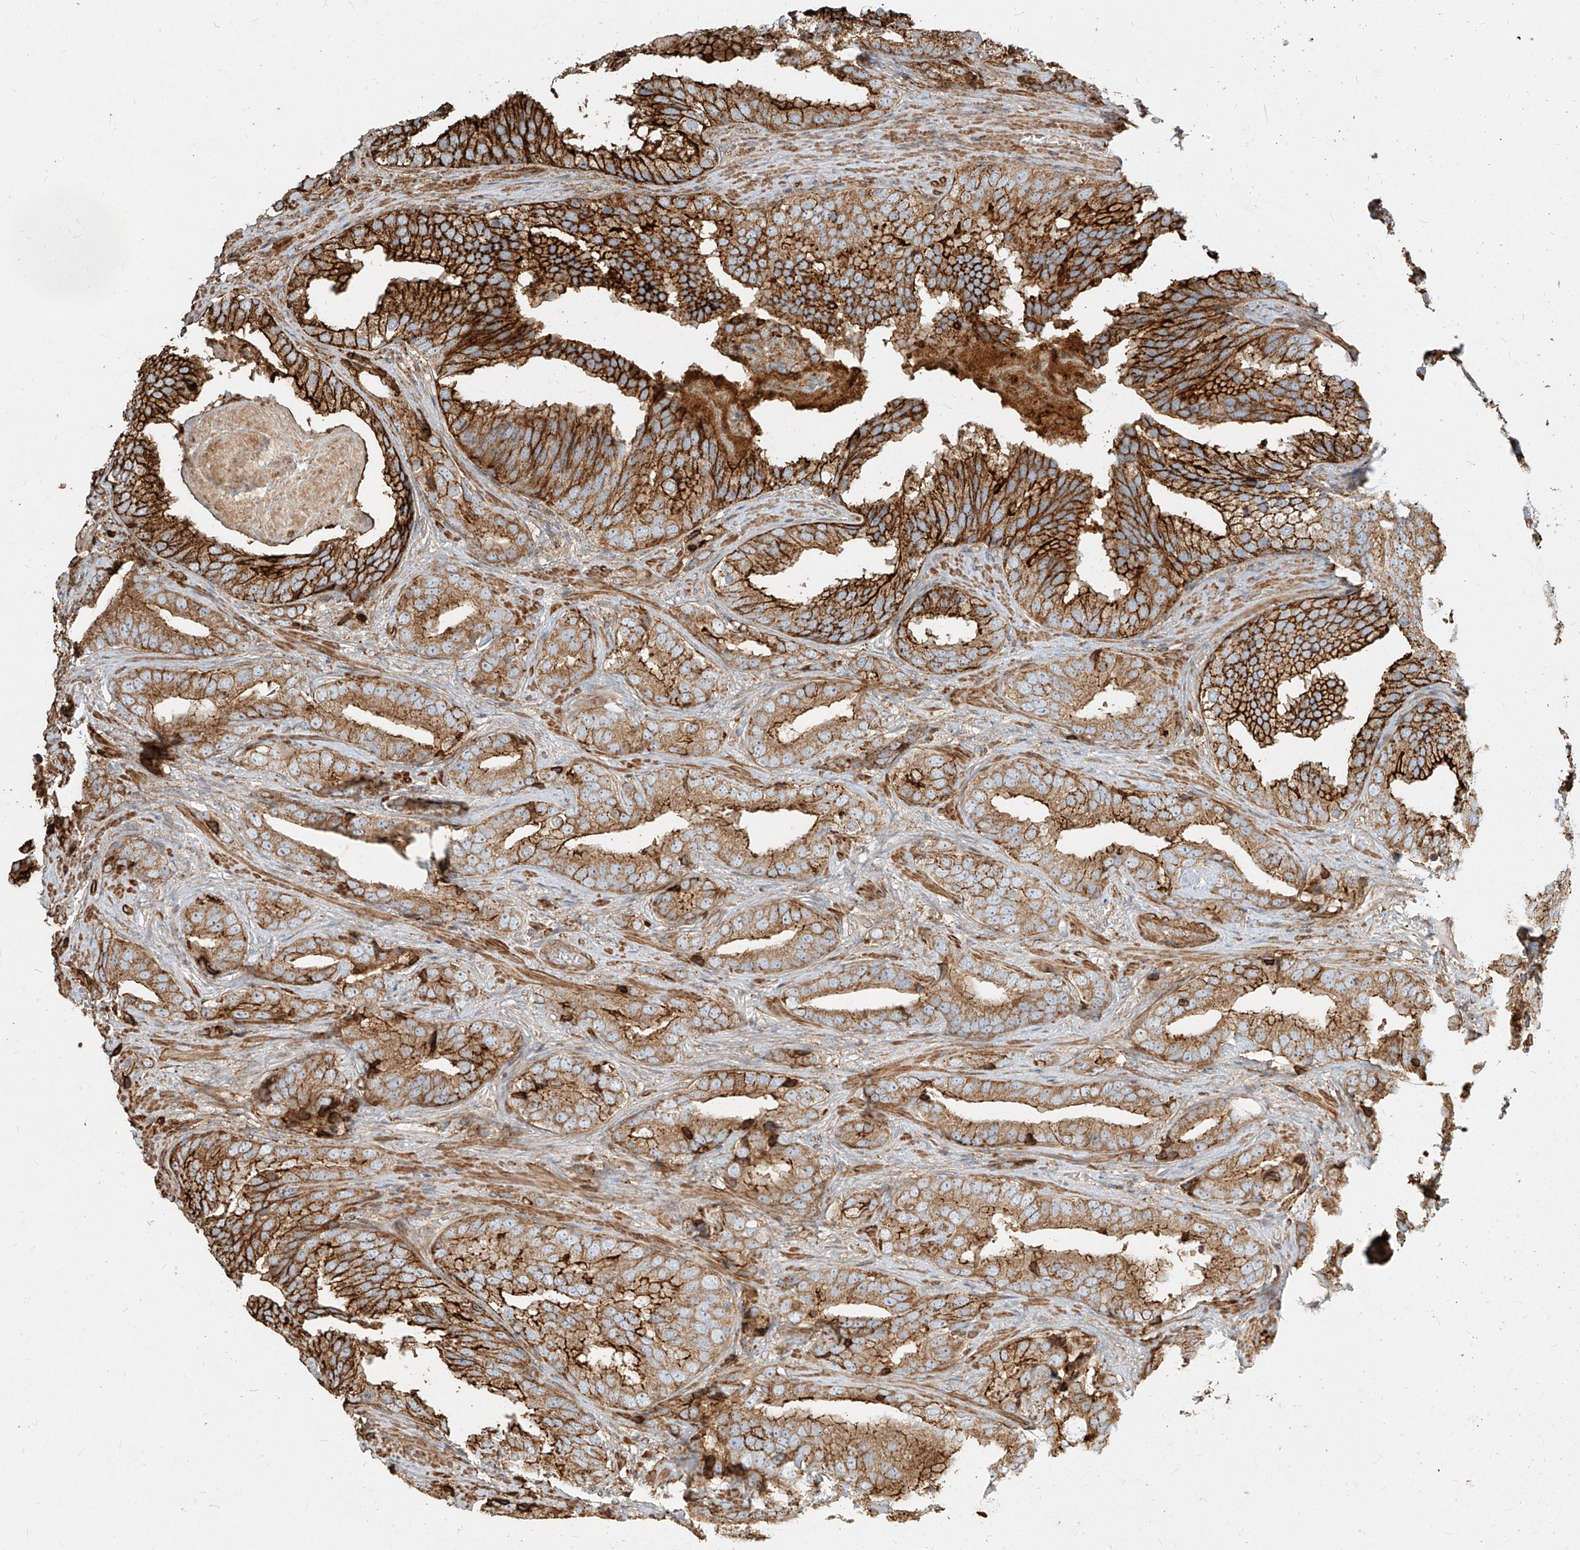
{"staining": {"intensity": "moderate", "quantity": ">75%", "location": "cytoplasmic/membranous"}, "tissue": "prostate cancer", "cell_type": "Tumor cells", "image_type": "cancer", "snomed": [{"axis": "morphology", "description": "Adenocarcinoma, Low grade"}, {"axis": "topography", "description": "Prostate"}], "caption": "DAB immunohistochemical staining of human prostate cancer (adenocarcinoma (low-grade)) reveals moderate cytoplasmic/membranous protein expression in about >75% of tumor cells.", "gene": "MTX2", "patient": {"sex": "male", "age": 67}}